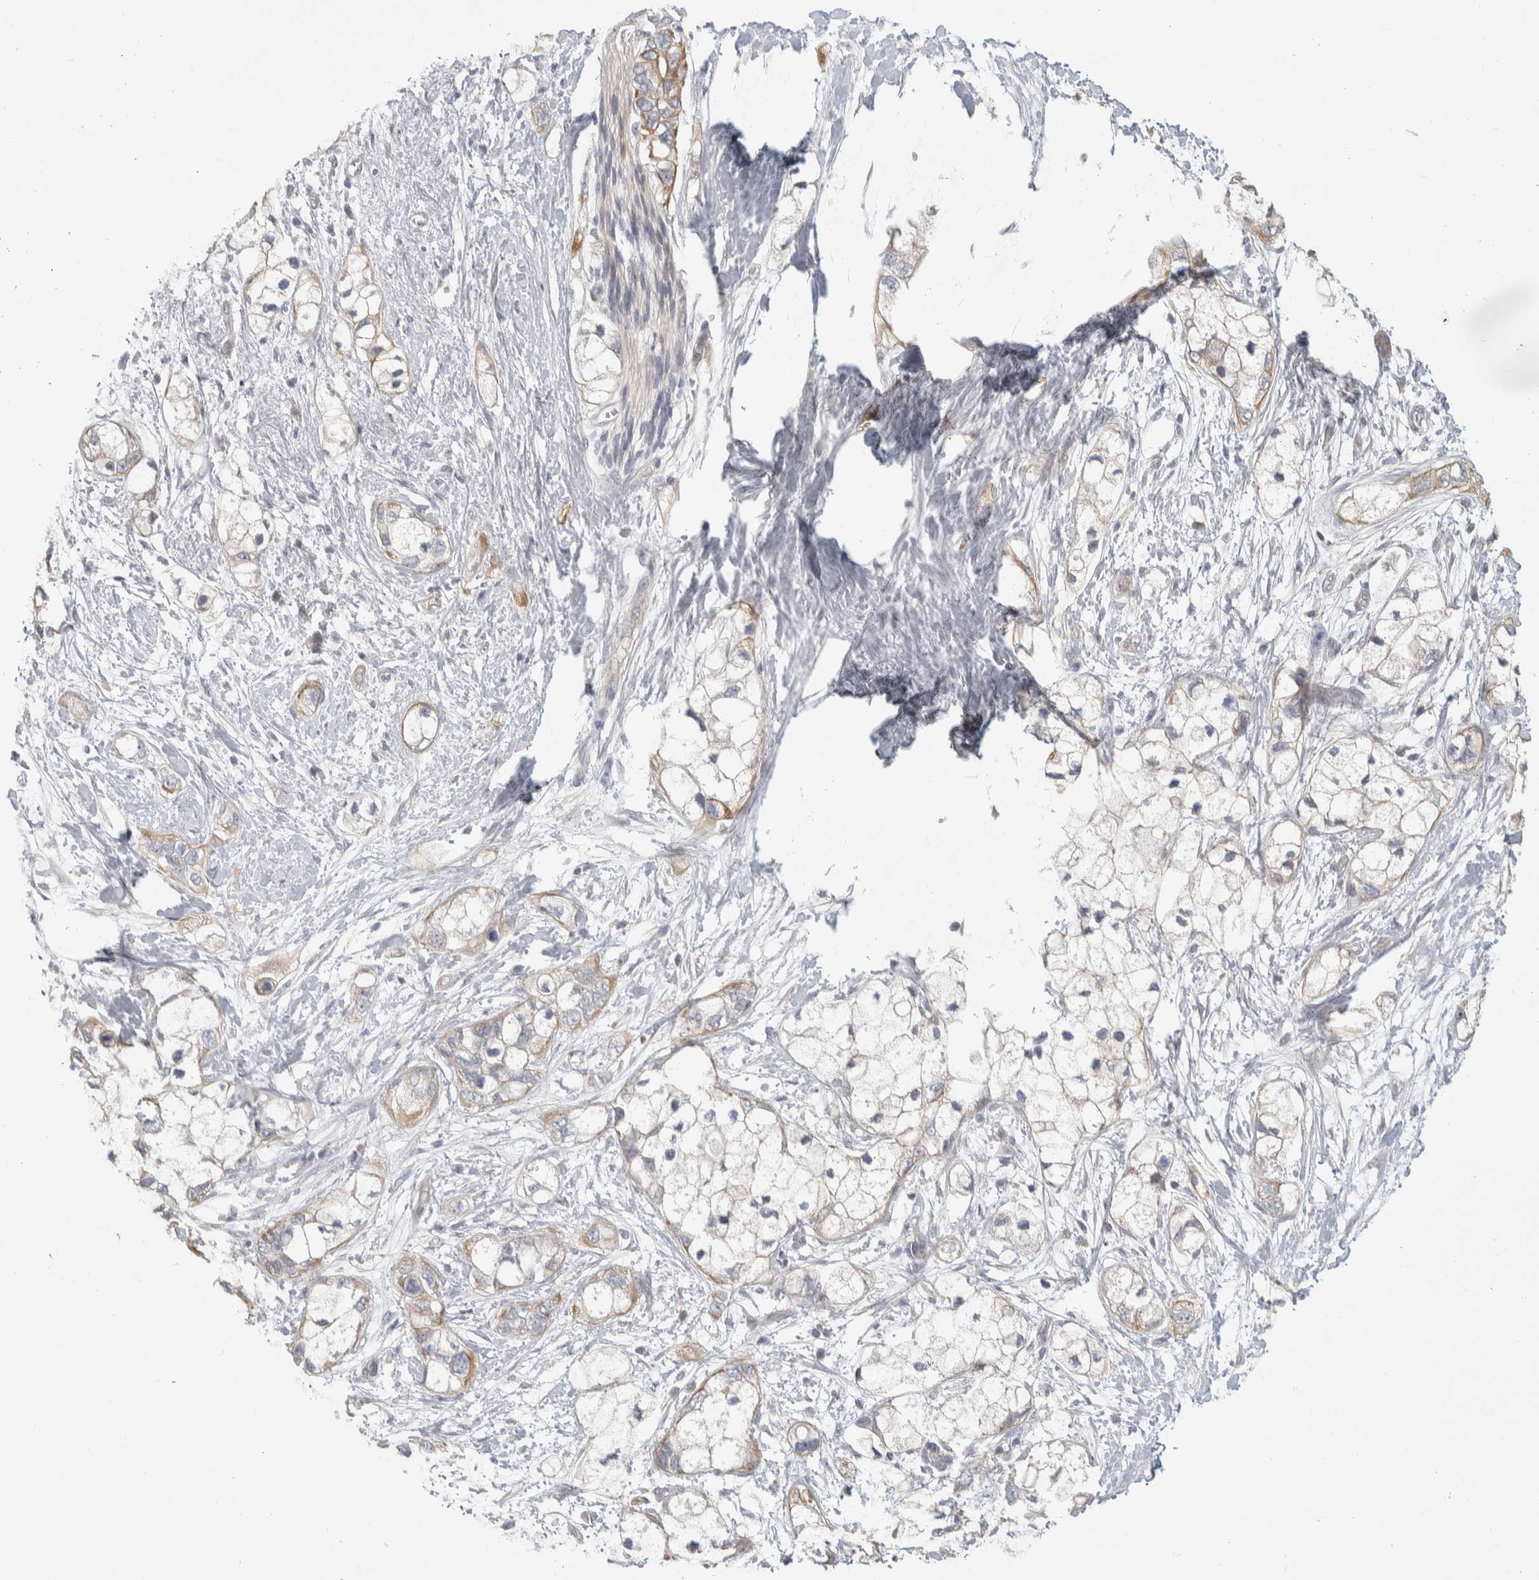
{"staining": {"intensity": "weak", "quantity": "25%-75%", "location": "cytoplasmic/membranous"}, "tissue": "pancreatic cancer", "cell_type": "Tumor cells", "image_type": "cancer", "snomed": [{"axis": "morphology", "description": "Adenocarcinoma, NOS"}, {"axis": "topography", "description": "Pancreas"}], "caption": "Immunohistochemical staining of pancreatic adenocarcinoma displays low levels of weak cytoplasmic/membranous positivity in about 25%-75% of tumor cells.", "gene": "DCXR", "patient": {"sex": "male", "age": 74}}